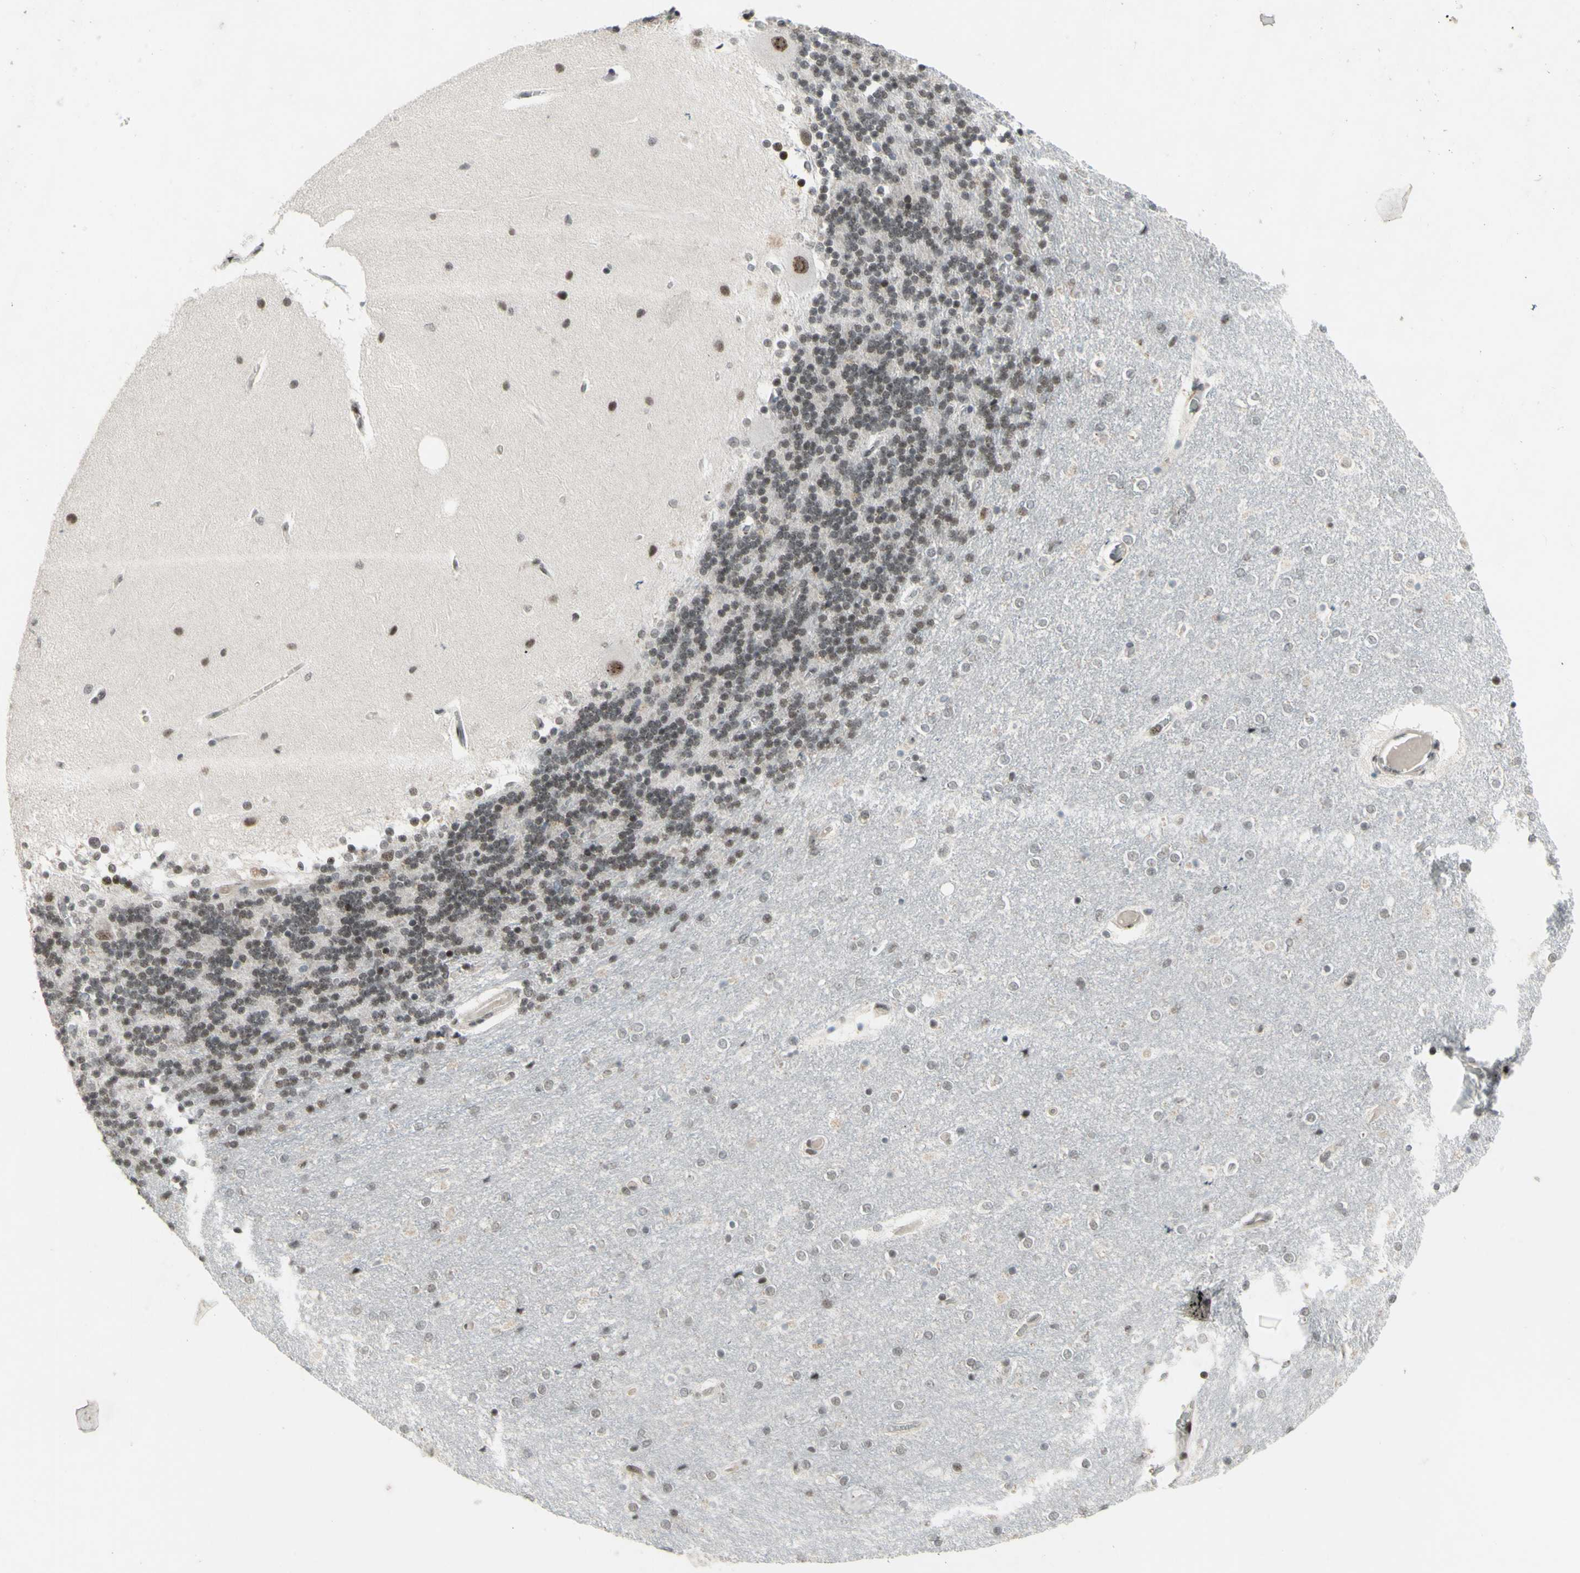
{"staining": {"intensity": "moderate", "quantity": "25%-75%", "location": "nuclear"}, "tissue": "cerebellum", "cell_type": "Cells in granular layer", "image_type": "normal", "snomed": [{"axis": "morphology", "description": "Normal tissue, NOS"}, {"axis": "topography", "description": "Cerebellum"}], "caption": "A micrograph of cerebellum stained for a protein displays moderate nuclear brown staining in cells in granular layer.", "gene": "SUPT6H", "patient": {"sex": "female", "age": 54}}